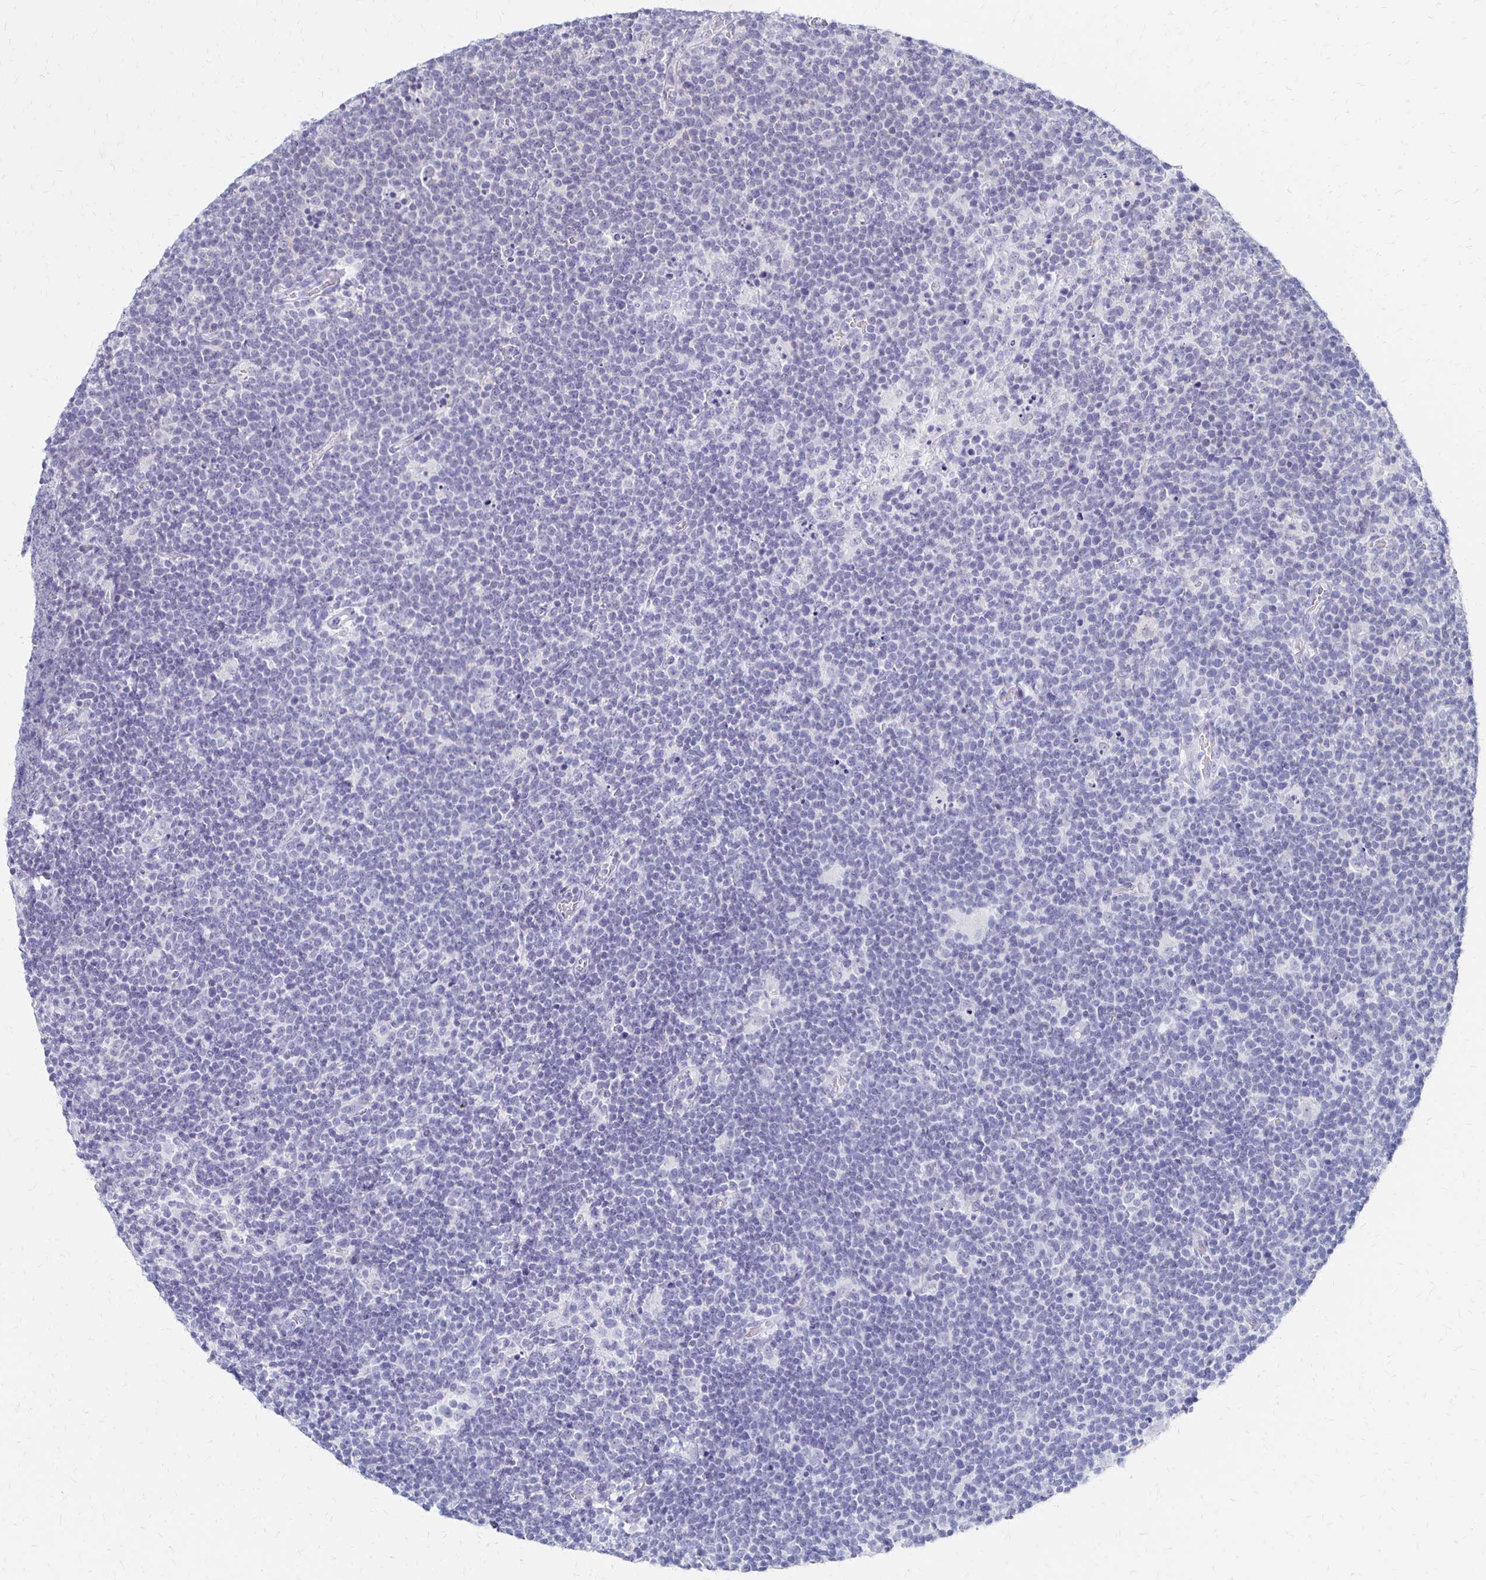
{"staining": {"intensity": "negative", "quantity": "none", "location": "none"}, "tissue": "lymphoma", "cell_type": "Tumor cells", "image_type": "cancer", "snomed": [{"axis": "morphology", "description": "Malignant lymphoma, non-Hodgkin's type, High grade"}, {"axis": "topography", "description": "Lymph node"}], "caption": "DAB immunohistochemical staining of high-grade malignant lymphoma, non-Hodgkin's type displays no significant positivity in tumor cells.", "gene": "SYT2", "patient": {"sex": "male", "age": 61}}